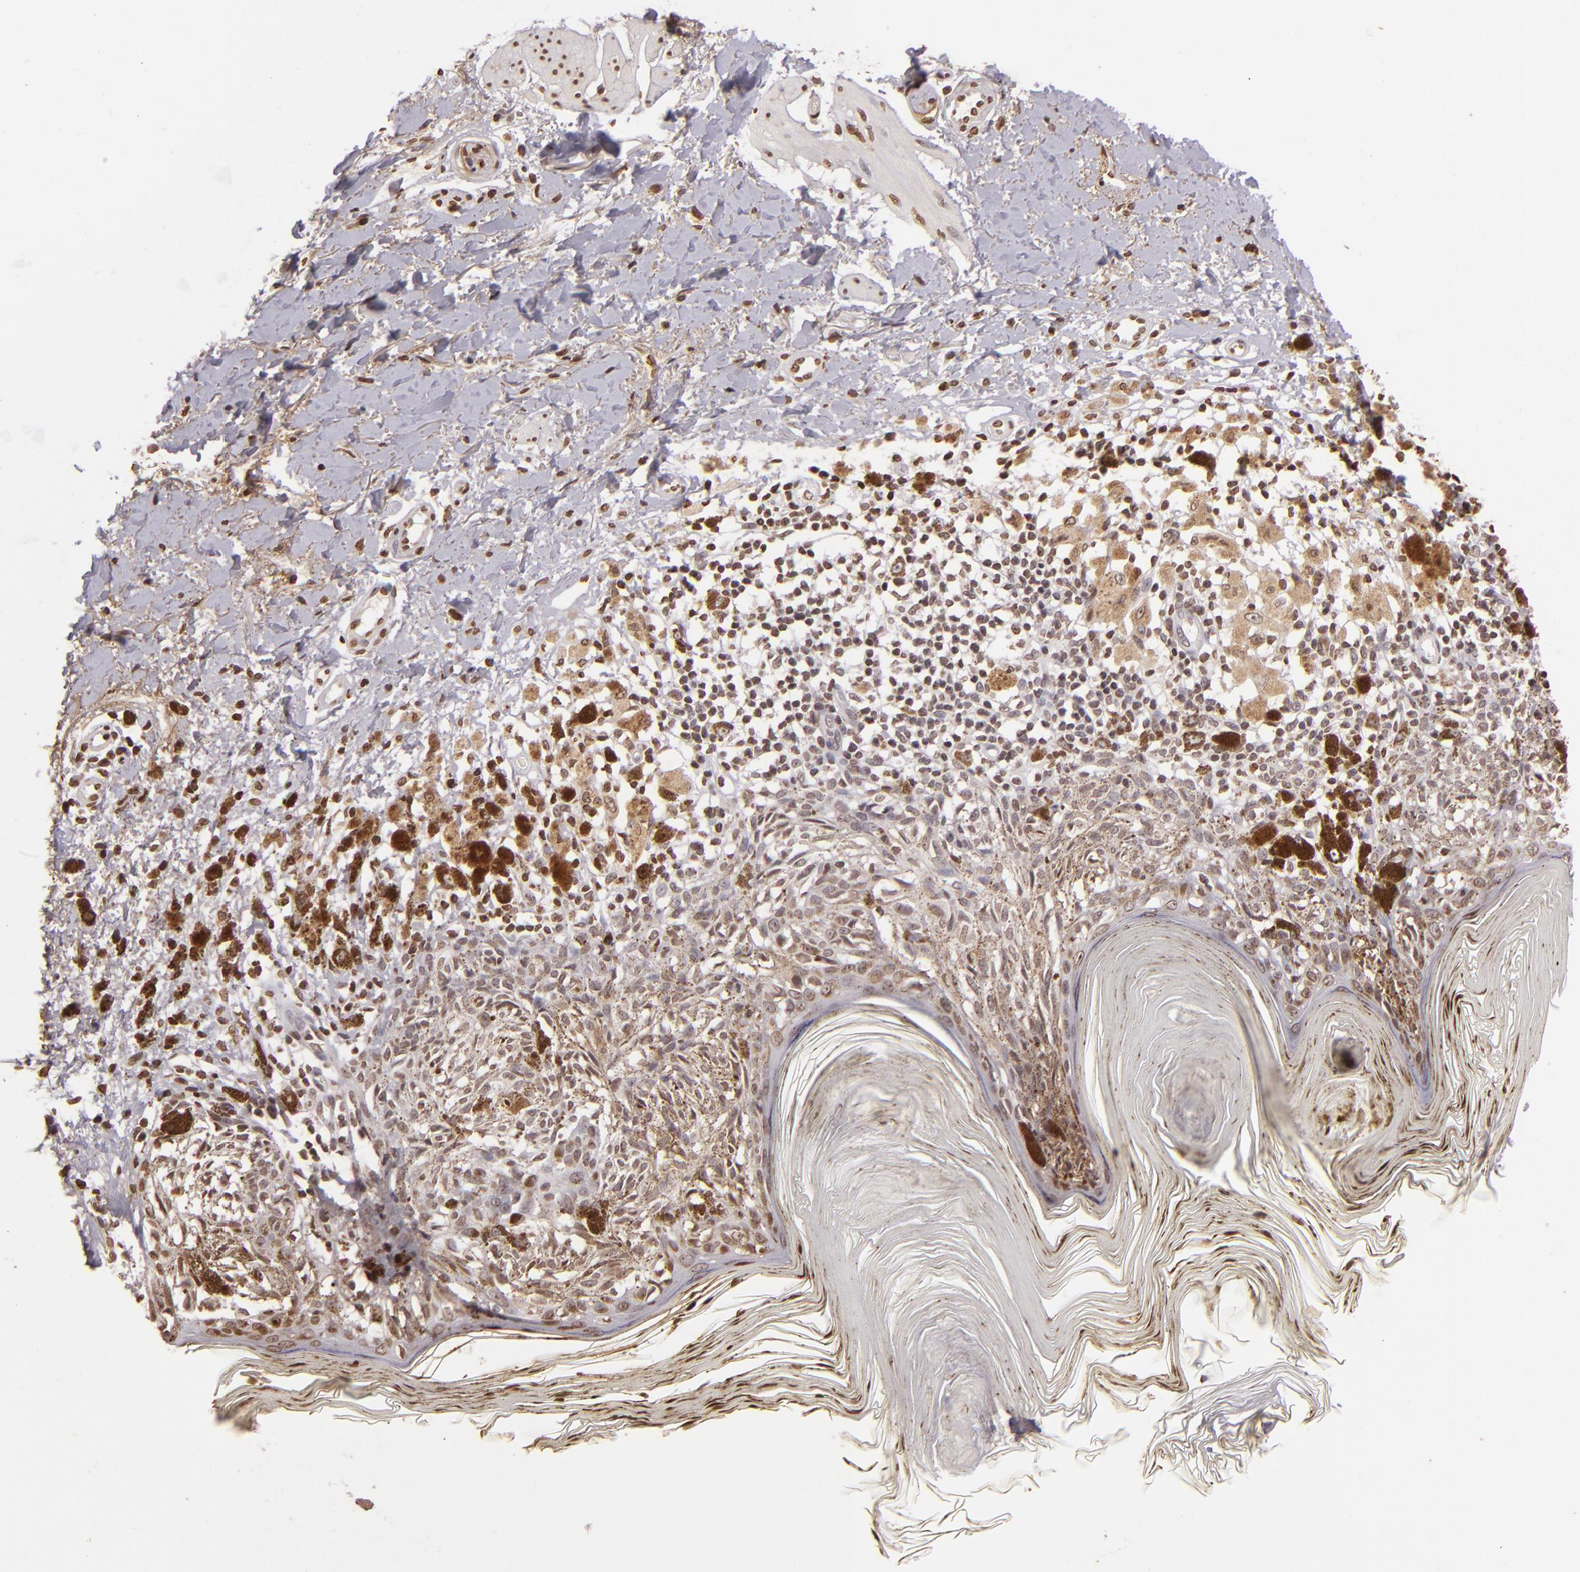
{"staining": {"intensity": "negative", "quantity": "none", "location": "none"}, "tissue": "melanoma", "cell_type": "Tumor cells", "image_type": "cancer", "snomed": [{"axis": "morphology", "description": "Malignant melanoma, NOS"}, {"axis": "topography", "description": "Skin"}], "caption": "Protein analysis of malignant melanoma shows no significant staining in tumor cells.", "gene": "THRB", "patient": {"sex": "male", "age": 88}}